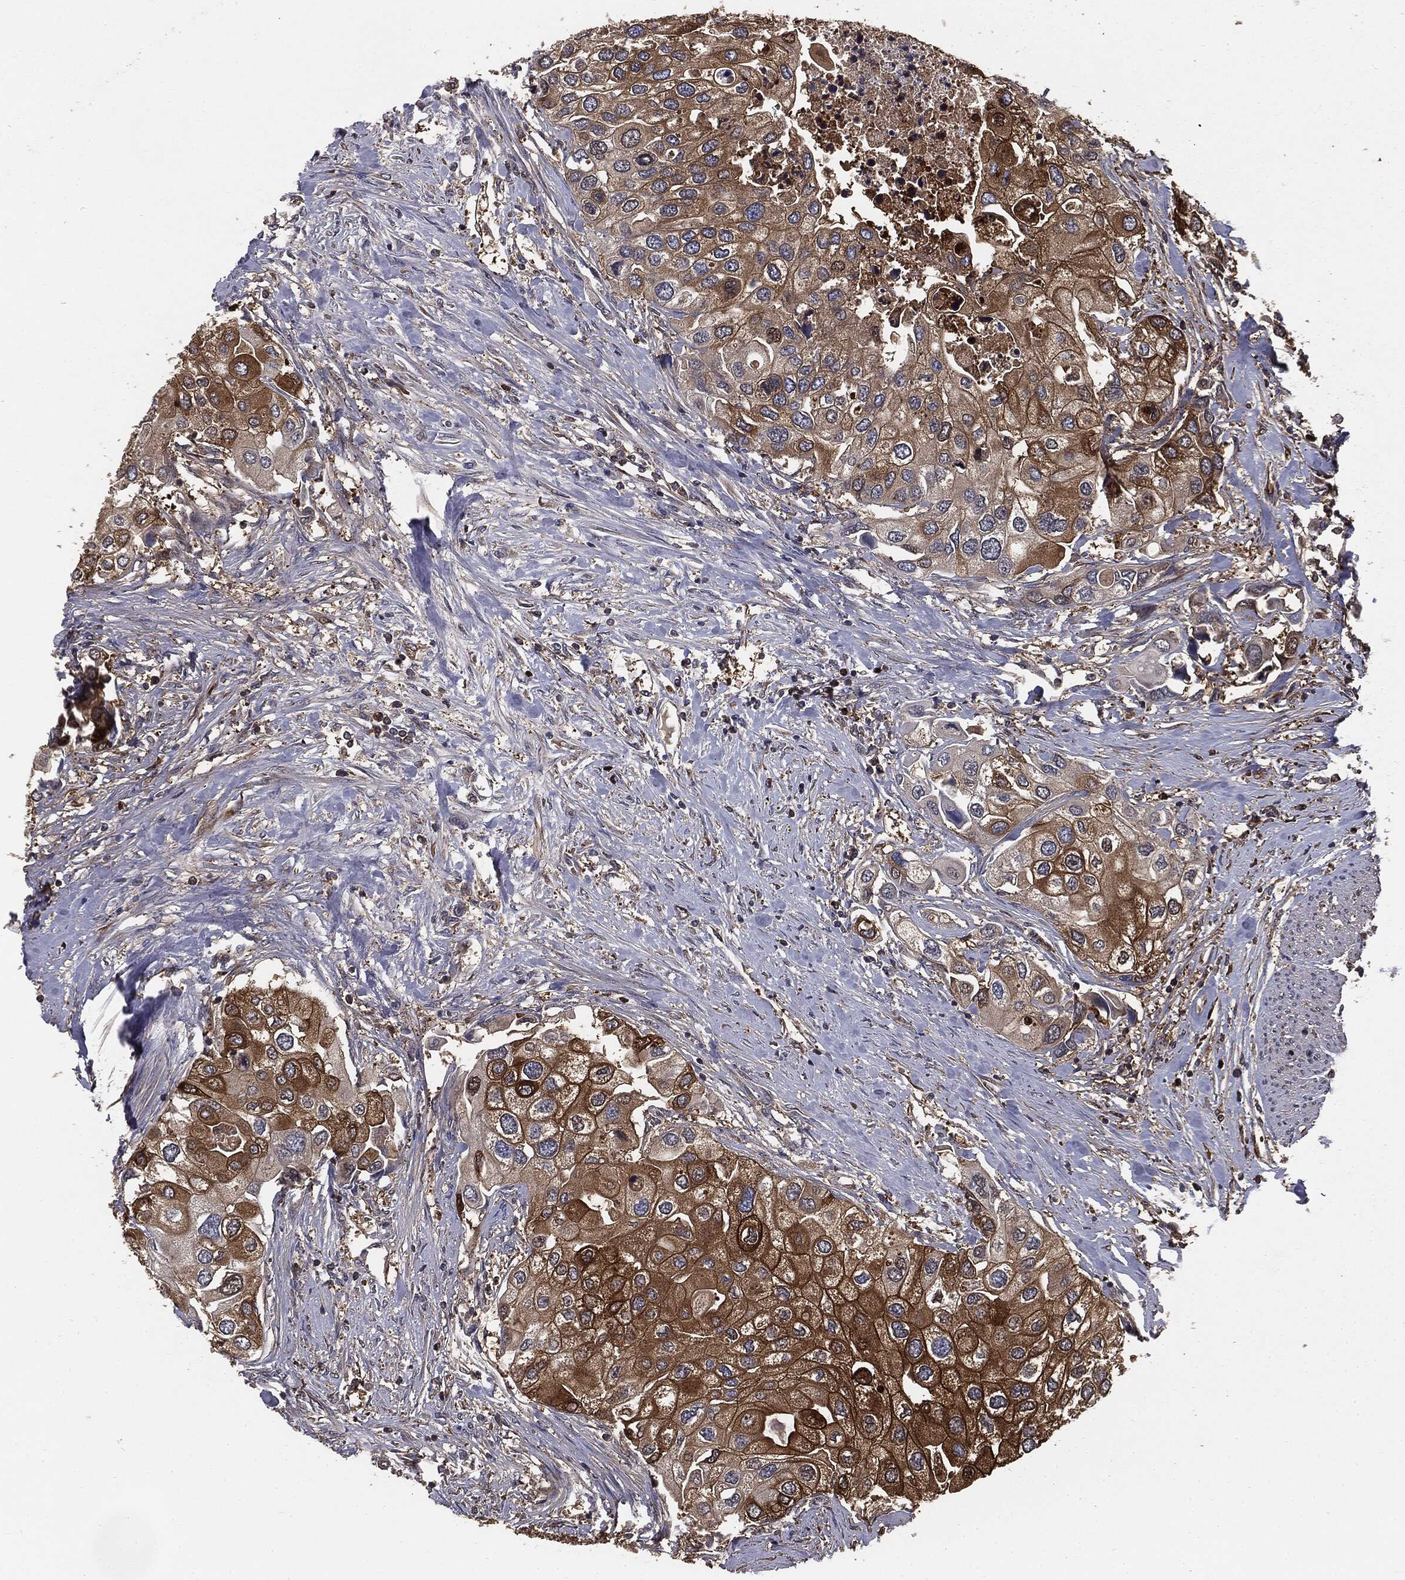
{"staining": {"intensity": "strong", "quantity": "25%-75%", "location": "cytoplasmic/membranous"}, "tissue": "urothelial cancer", "cell_type": "Tumor cells", "image_type": "cancer", "snomed": [{"axis": "morphology", "description": "Urothelial carcinoma, High grade"}, {"axis": "topography", "description": "Urinary bladder"}], "caption": "IHC of urothelial cancer reveals high levels of strong cytoplasmic/membranous staining in approximately 25%-75% of tumor cells.", "gene": "GNB5", "patient": {"sex": "male", "age": 64}}